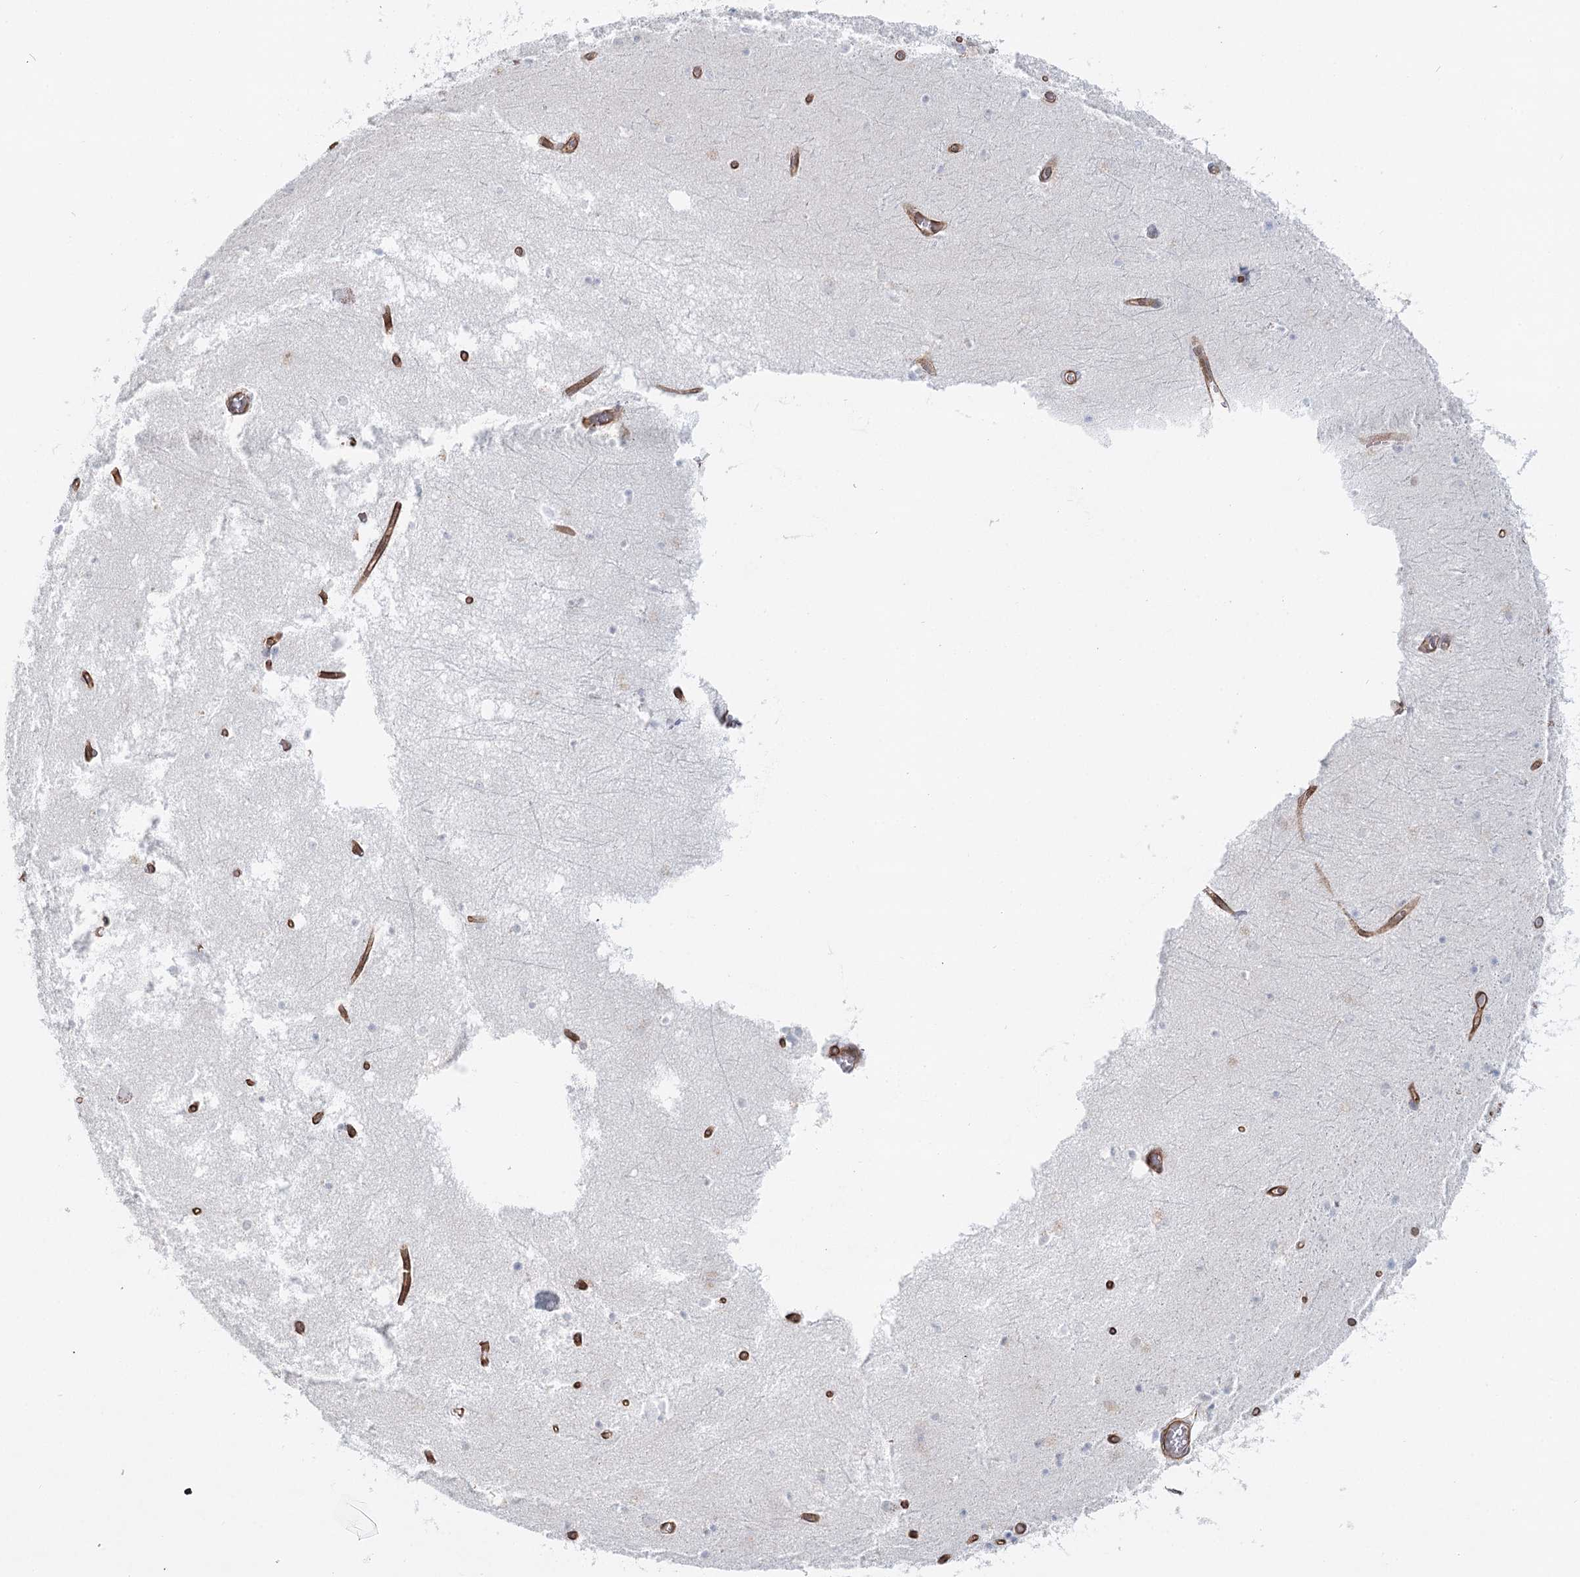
{"staining": {"intensity": "negative", "quantity": "none", "location": "none"}, "tissue": "hippocampus", "cell_type": "Glial cells", "image_type": "normal", "snomed": [{"axis": "morphology", "description": "Normal tissue, NOS"}, {"axis": "topography", "description": "Hippocampus"}], "caption": "Immunohistochemical staining of unremarkable hippocampus shows no significant expression in glial cells.", "gene": "ZFYVE28", "patient": {"sex": "male", "age": 70}}